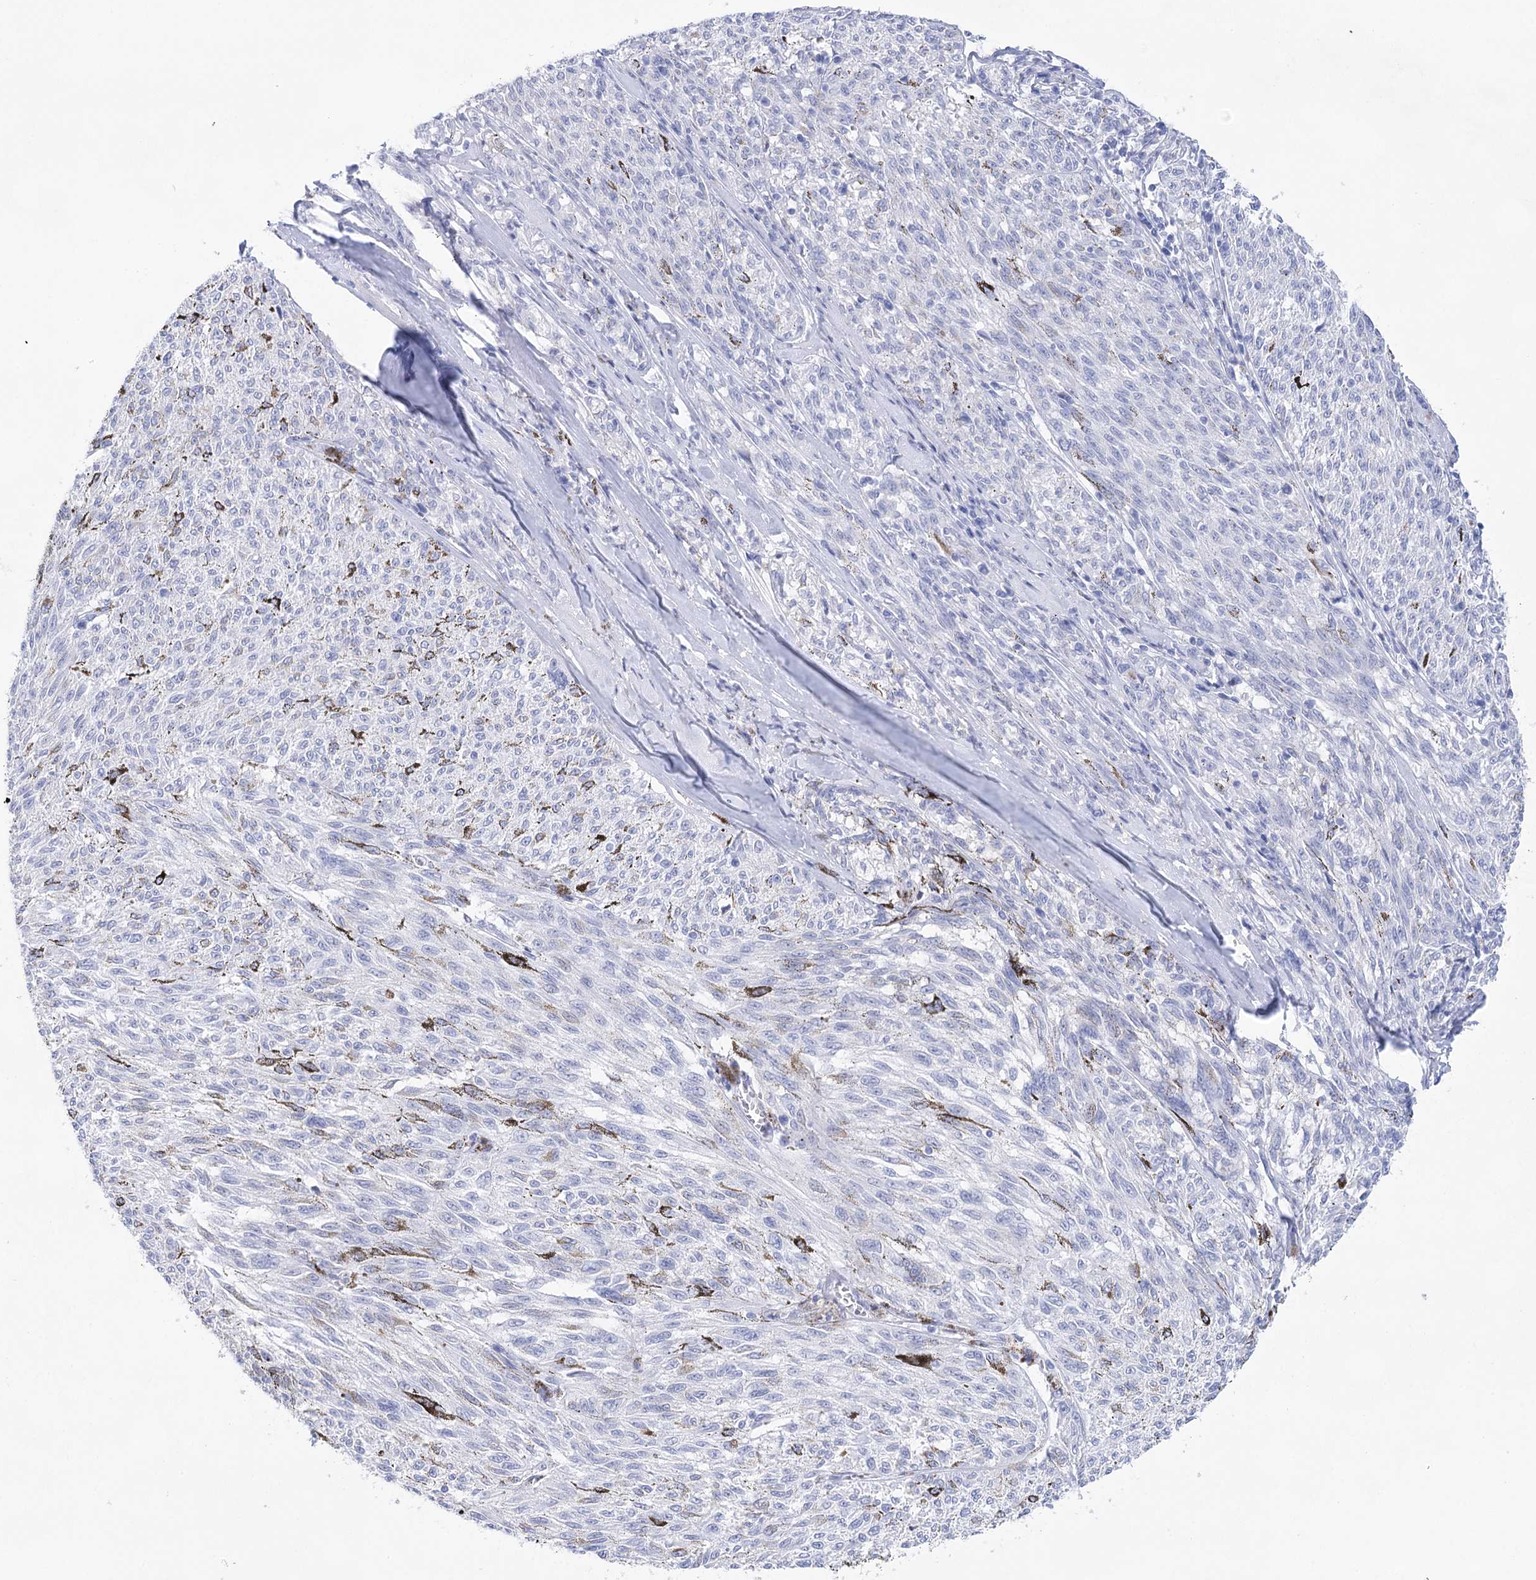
{"staining": {"intensity": "negative", "quantity": "none", "location": "none"}, "tissue": "melanoma", "cell_type": "Tumor cells", "image_type": "cancer", "snomed": [{"axis": "morphology", "description": "Malignant melanoma, NOS"}, {"axis": "topography", "description": "Skin"}], "caption": "There is no significant staining in tumor cells of melanoma.", "gene": "LALBA", "patient": {"sex": "female", "age": 72}}